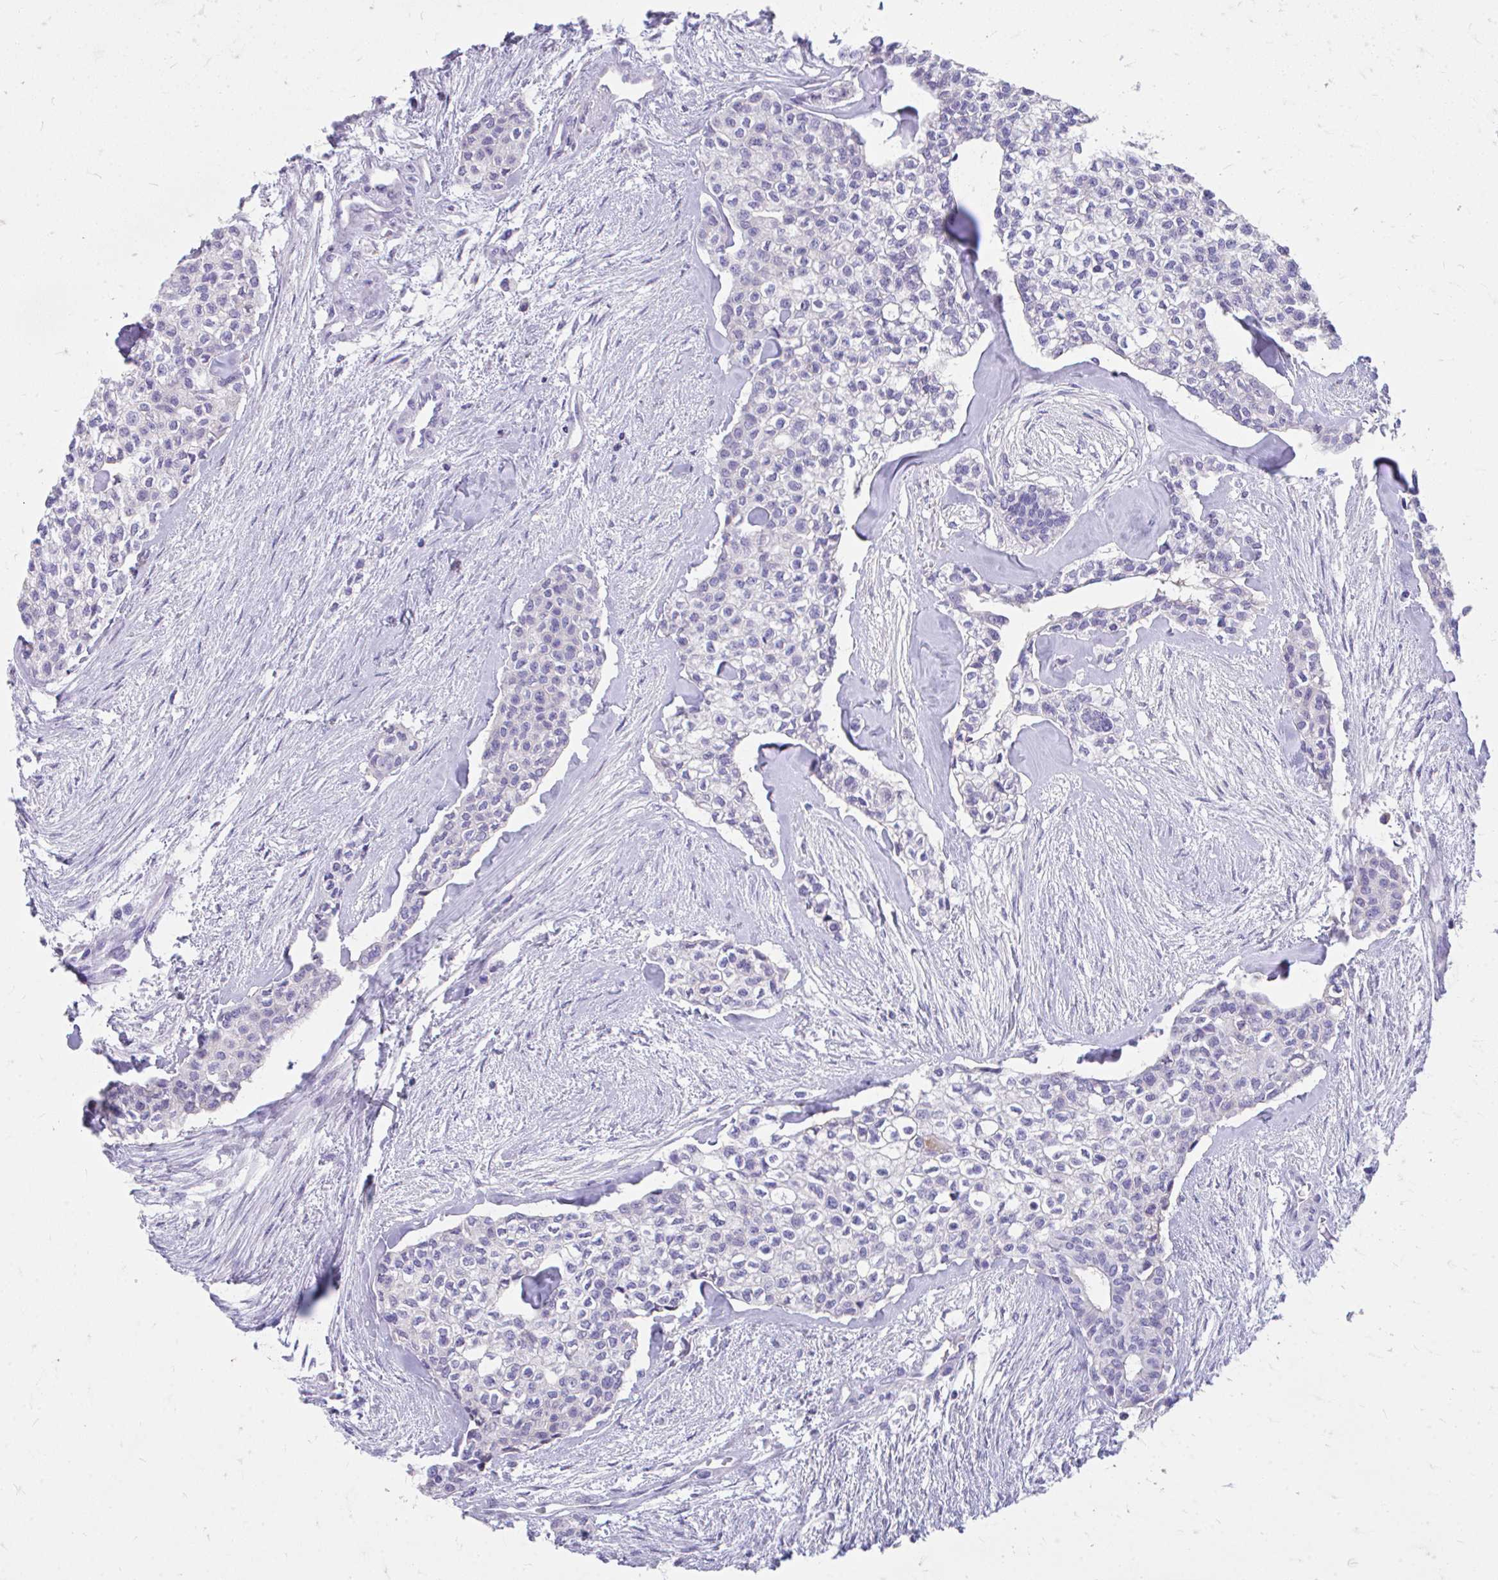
{"staining": {"intensity": "negative", "quantity": "none", "location": "none"}, "tissue": "head and neck cancer", "cell_type": "Tumor cells", "image_type": "cancer", "snomed": [{"axis": "morphology", "description": "Adenocarcinoma, NOS"}, {"axis": "topography", "description": "Head-Neck"}], "caption": "This is an IHC micrograph of head and neck cancer. There is no staining in tumor cells.", "gene": "CFH", "patient": {"sex": "male", "age": 81}}